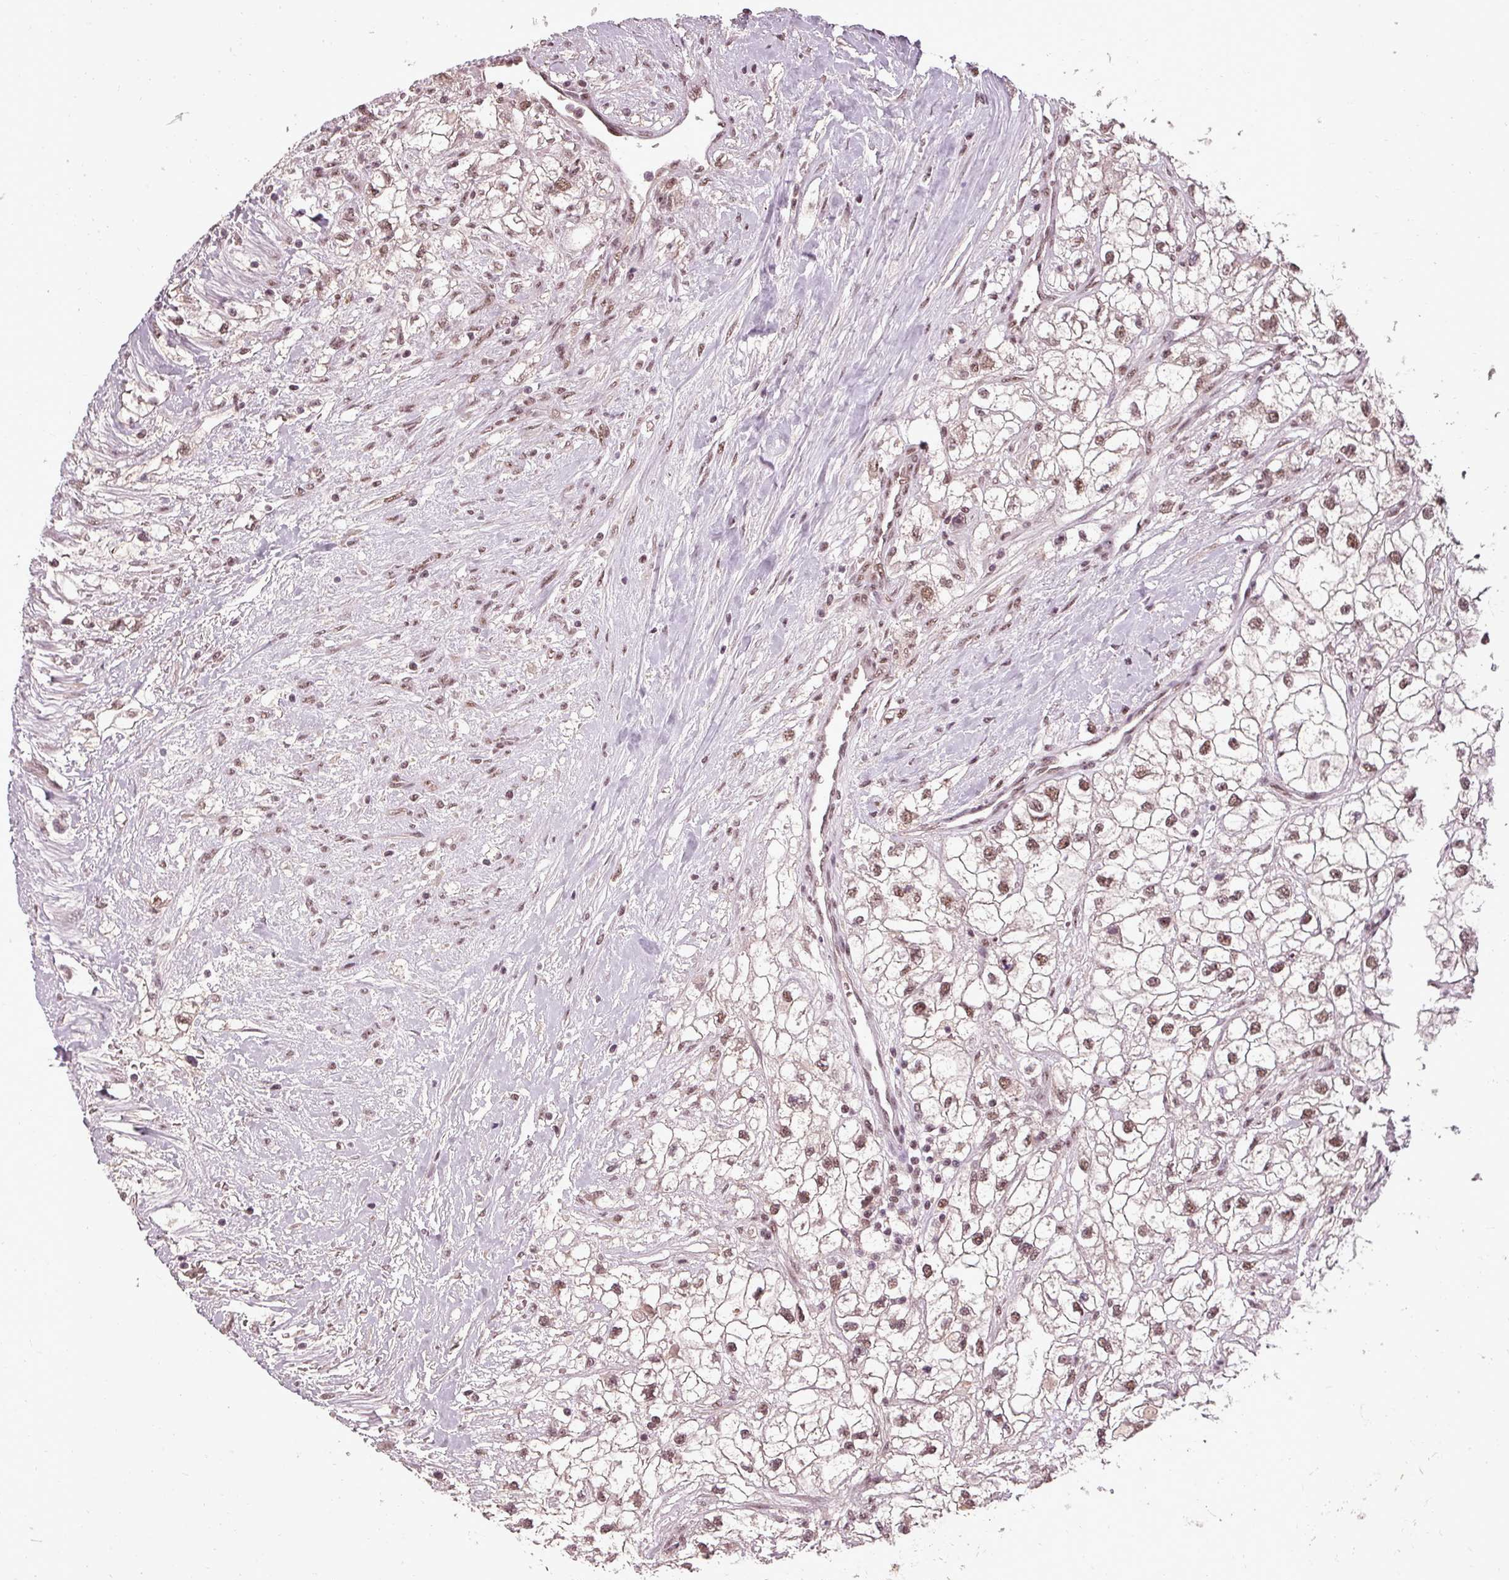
{"staining": {"intensity": "moderate", "quantity": ">75%", "location": "nuclear"}, "tissue": "renal cancer", "cell_type": "Tumor cells", "image_type": "cancer", "snomed": [{"axis": "morphology", "description": "Adenocarcinoma, NOS"}, {"axis": "topography", "description": "Kidney"}], "caption": "A medium amount of moderate nuclear positivity is seen in about >75% of tumor cells in renal adenocarcinoma tissue.", "gene": "BCAS3", "patient": {"sex": "male", "age": 59}}